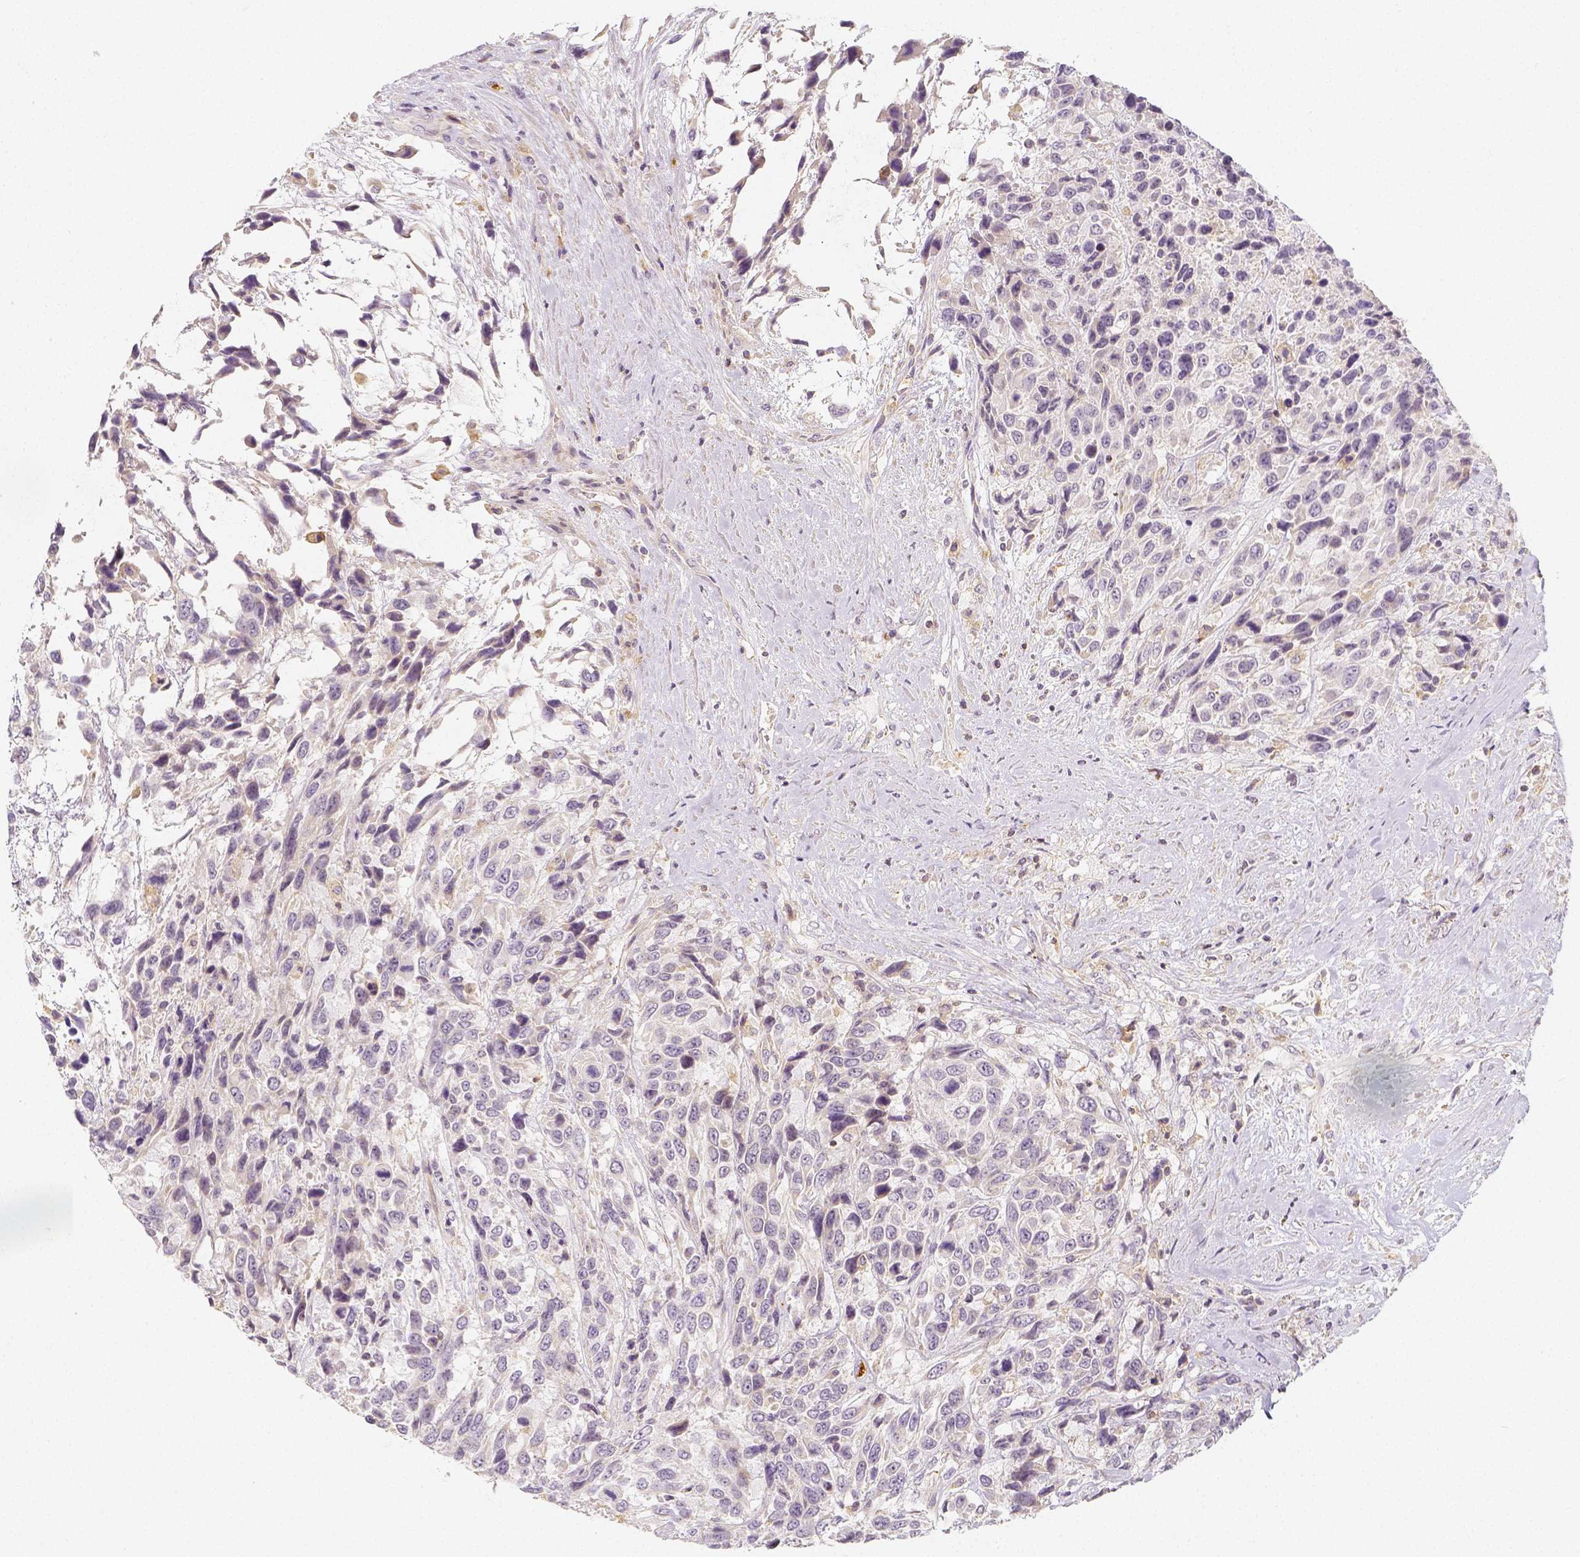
{"staining": {"intensity": "negative", "quantity": "none", "location": "none"}, "tissue": "urothelial cancer", "cell_type": "Tumor cells", "image_type": "cancer", "snomed": [{"axis": "morphology", "description": "Urothelial carcinoma, High grade"}, {"axis": "topography", "description": "Urinary bladder"}], "caption": "Human high-grade urothelial carcinoma stained for a protein using IHC reveals no expression in tumor cells.", "gene": "PTPRJ", "patient": {"sex": "female", "age": 70}}